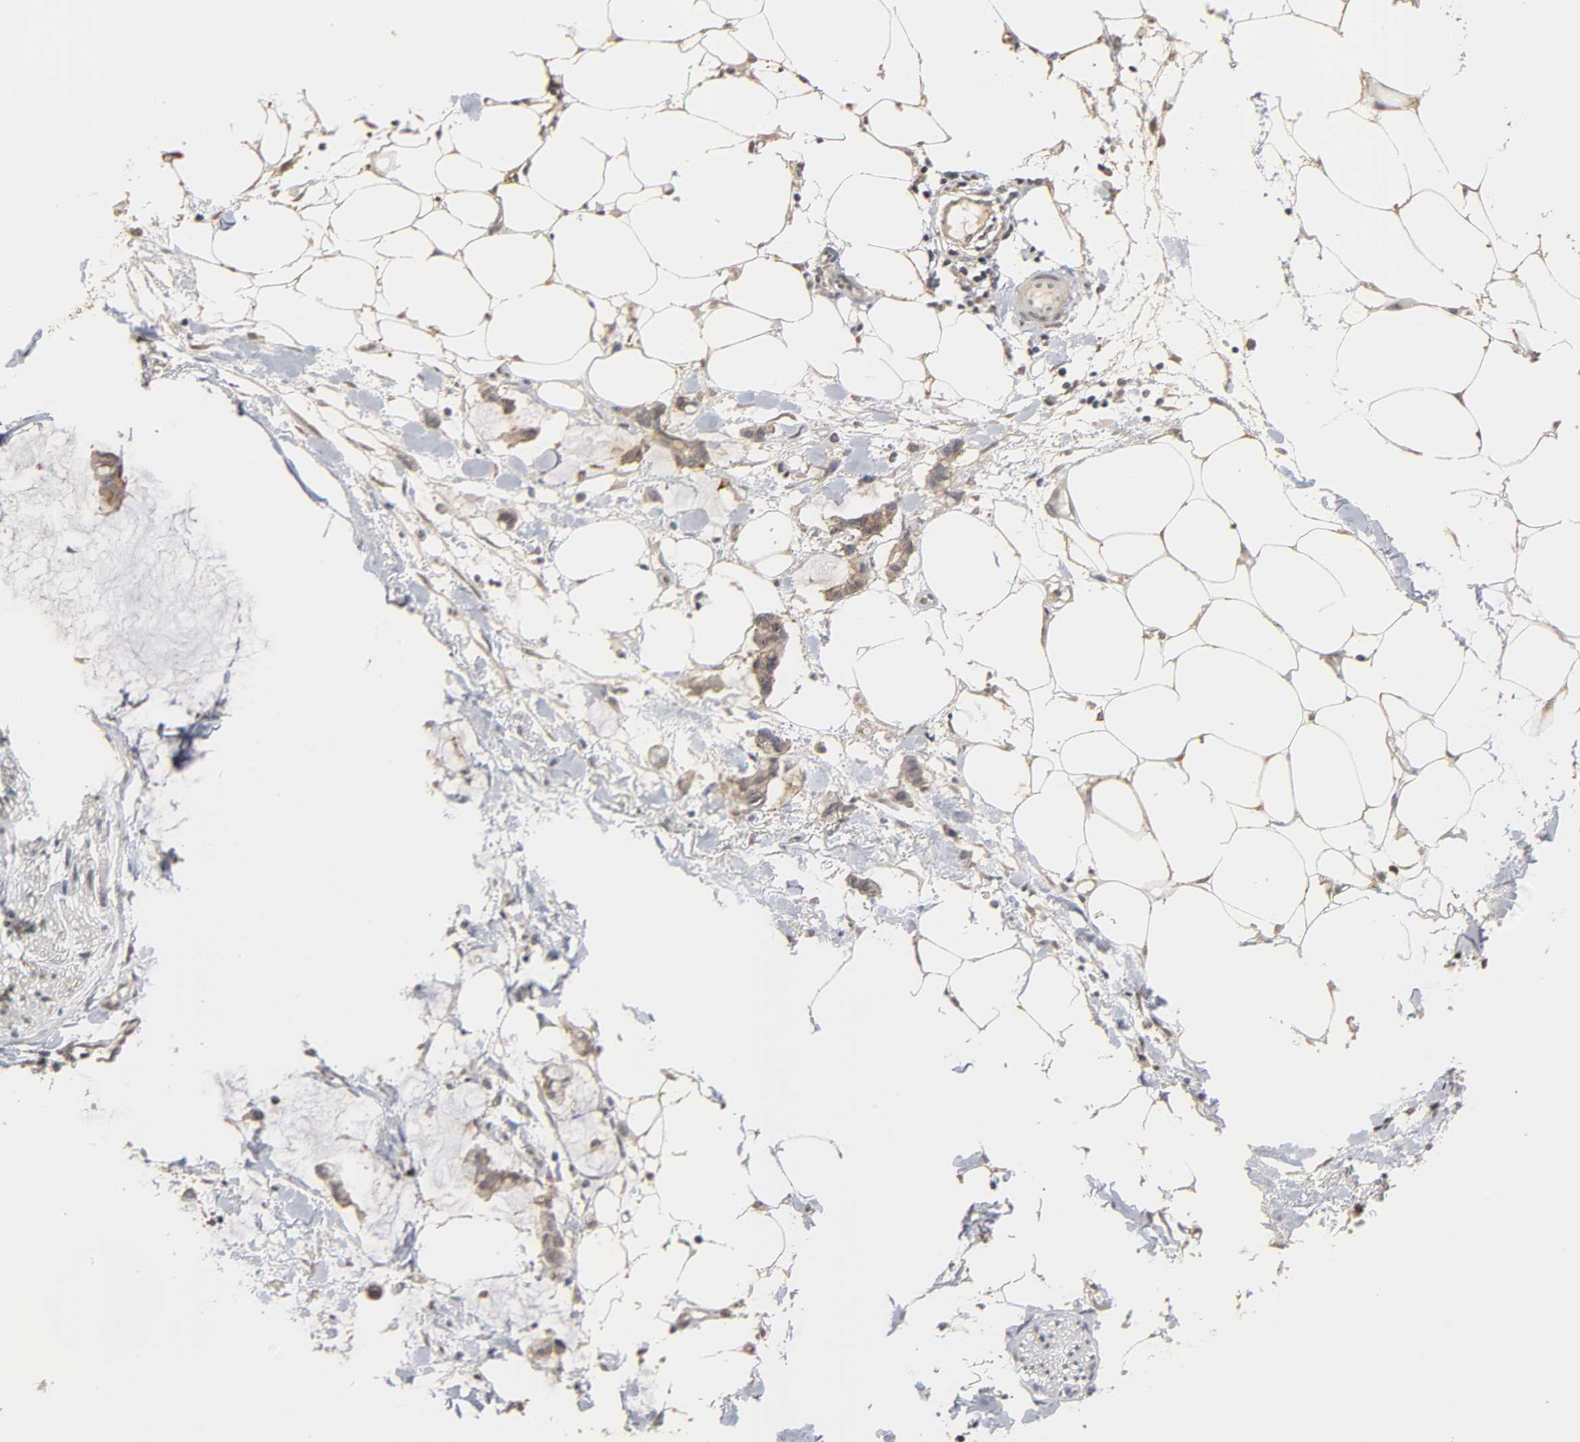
{"staining": {"intensity": "weak", "quantity": "25%-75%", "location": "nuclear"}, "tissue": "adipose tissue", "cell_type": "Adipocytes", "image_type": "normal", "snomed": [{"axis": "morphology", "description": "Normal tissue, NOS"}, {"axis": "morphology", "description": "Adenocarcinoma, NOS"}, {"axis": "topography", "description": "Colon"}, {"axis": "topography", "description": "Peripheral nerve tissue"}], "caption": "Adipocytes exhibit low levels of weak nuclear expression in approximately 25%-75% of cells in benign adipose tissue.", "gene": "HTR1E", "patient": {"sex": "male", "age": 14}}